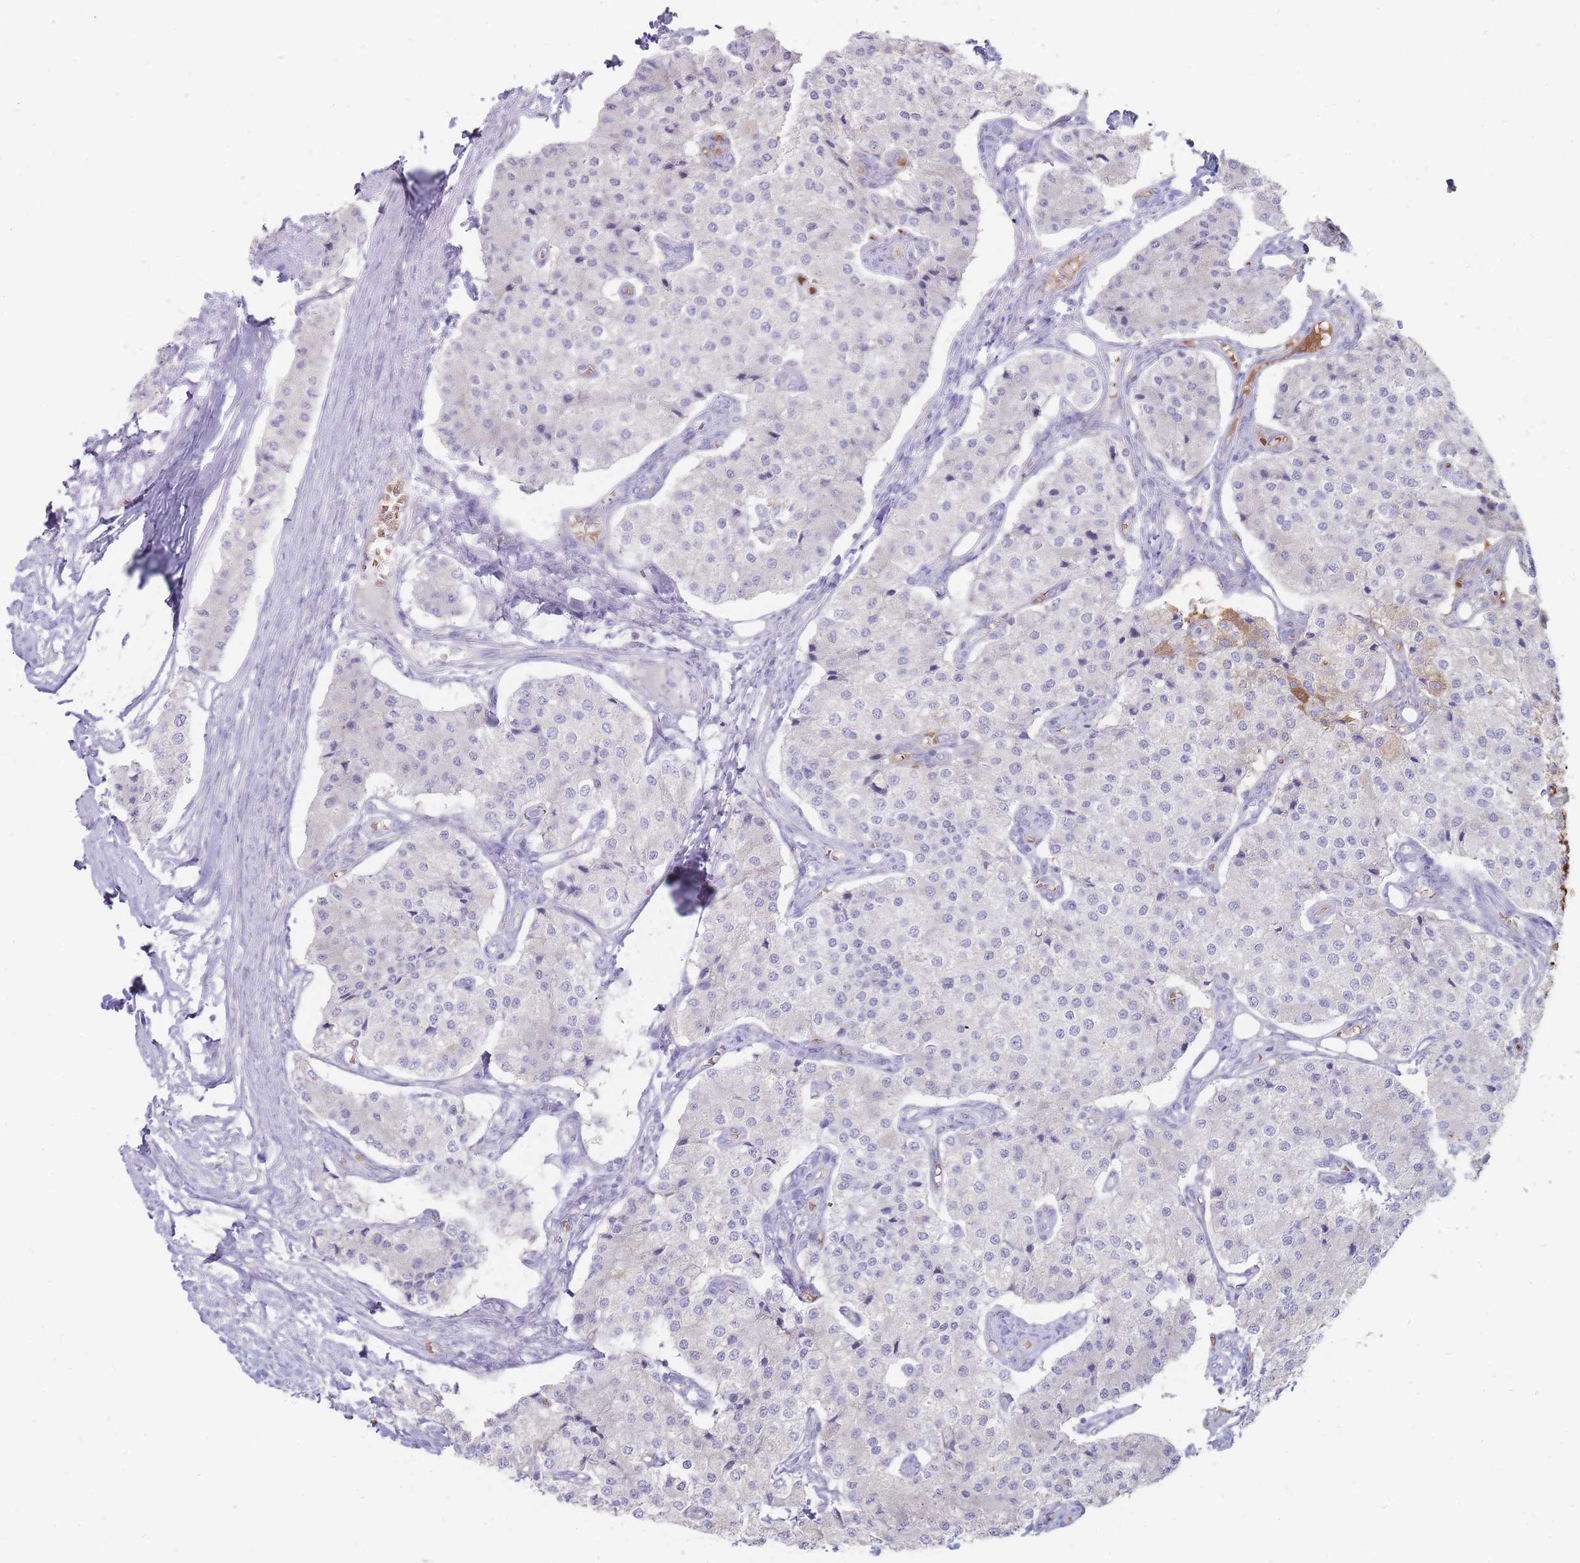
{"staining": {"intensity": "negative", "quantity": "none", "location": "none"}, "tissue": "carcinoid", "cell_type": "Tumor cells", "image_type": "cancer", "snomed": [{"axis": "morphology", "description": "Carcinoid, malignant, NOS"}, {"axis": "topography", "description": "Colon"}], "caption": "Tumor cells show no significant protein staining in carcinoid. (Brightfield microscopy of DAB immunohistochemistry (IHC) at high magnification).", "gene": "HBG2", "patient": {"sex": "female", "age": 52}}